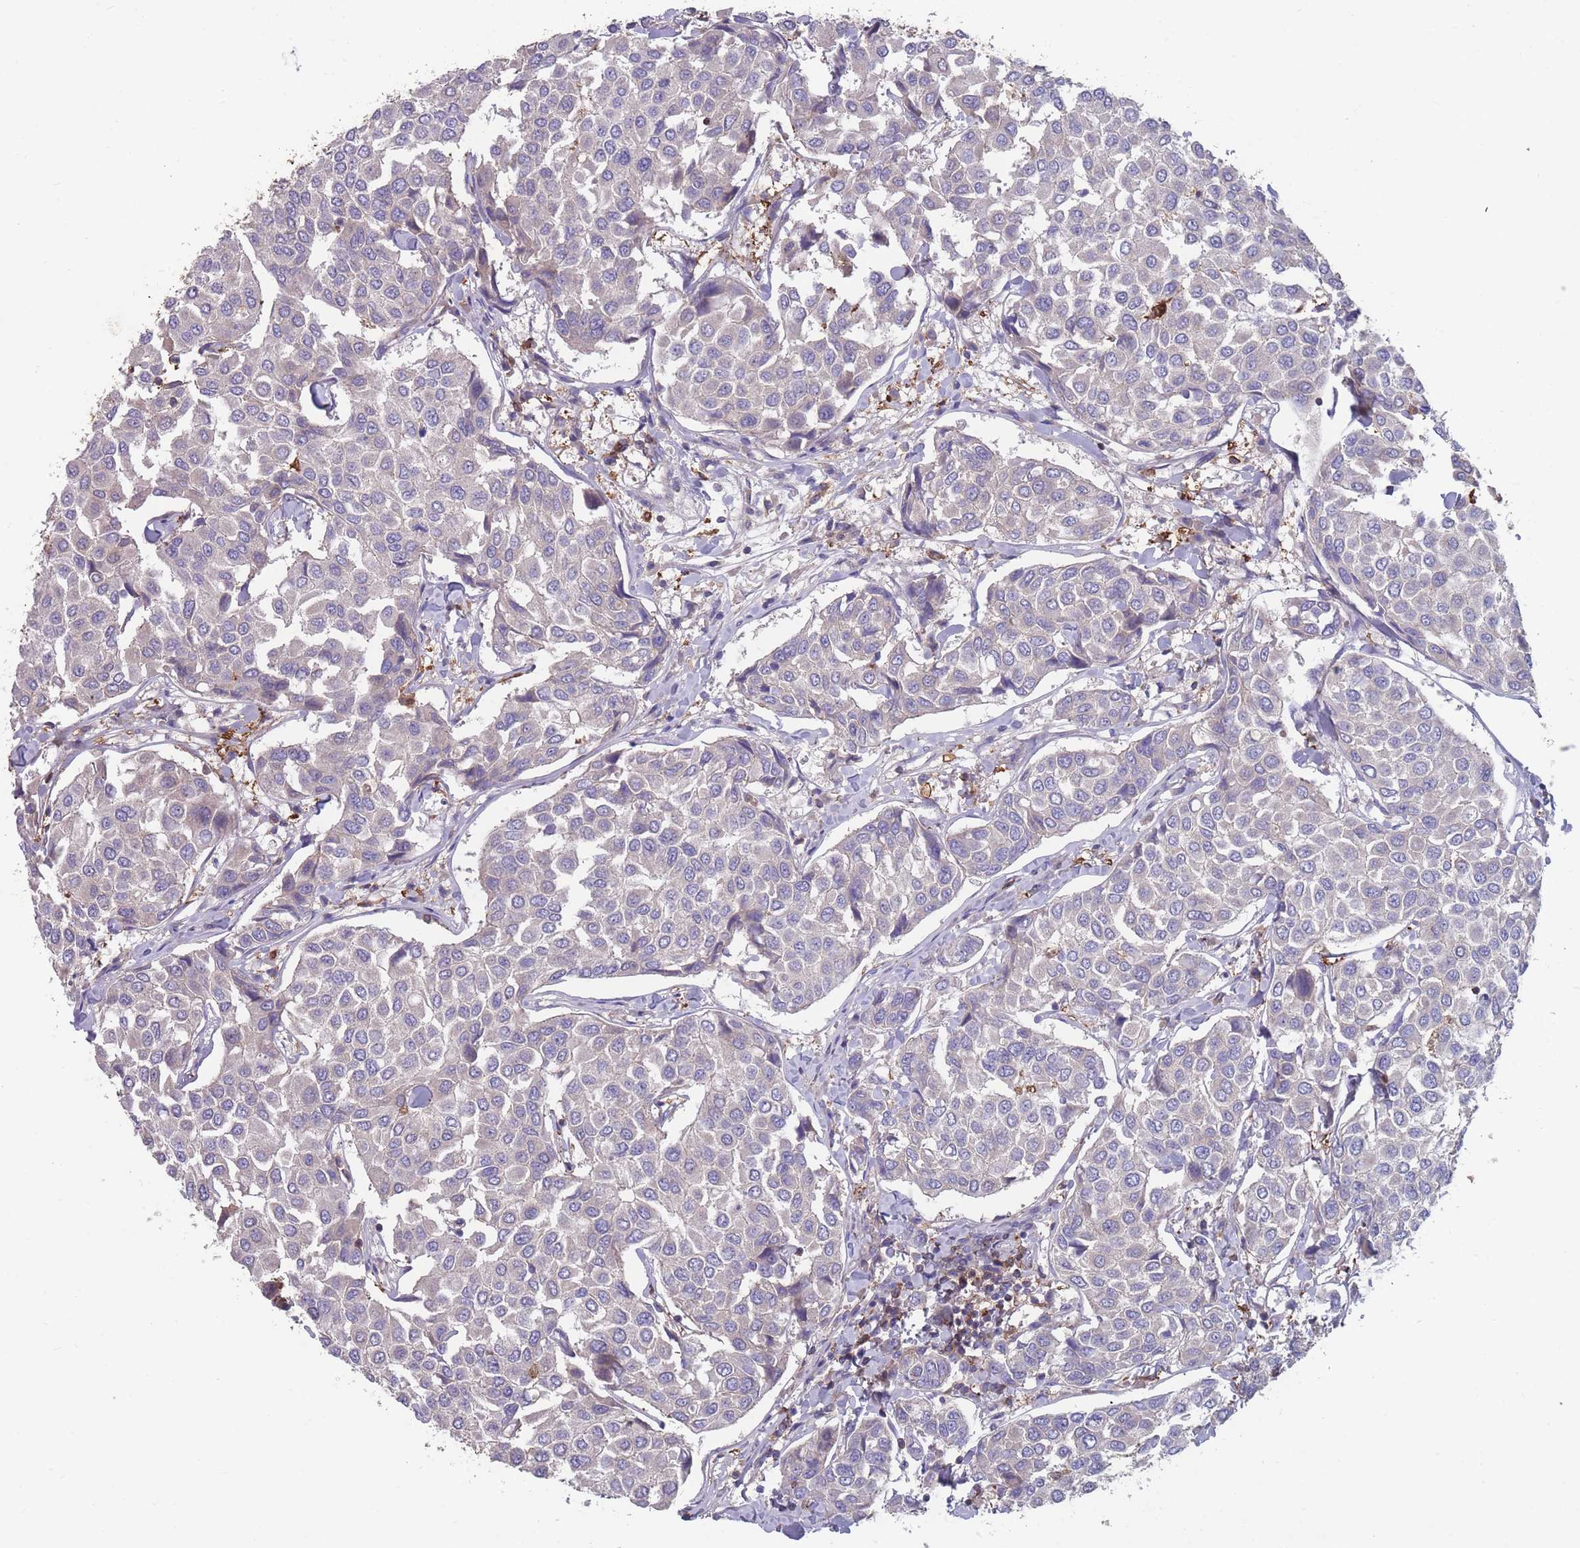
{"staining": {"intensity": "negative", "quantity": "none", "location": "none"}, "tissue": "breast cancer", "cell_type": "Tumor cells", "image_type": "cancer", "snomed": [{"axis": "morphology", "description": "Duct carcinoma"}, {"axis": "topography", "description": "Breast"}], "caption": "Immunohistochemistry of breast cancer shows no expression in tumor cells.", "gene": "CD33", "patient": {"sex": "female", "age": 55}}